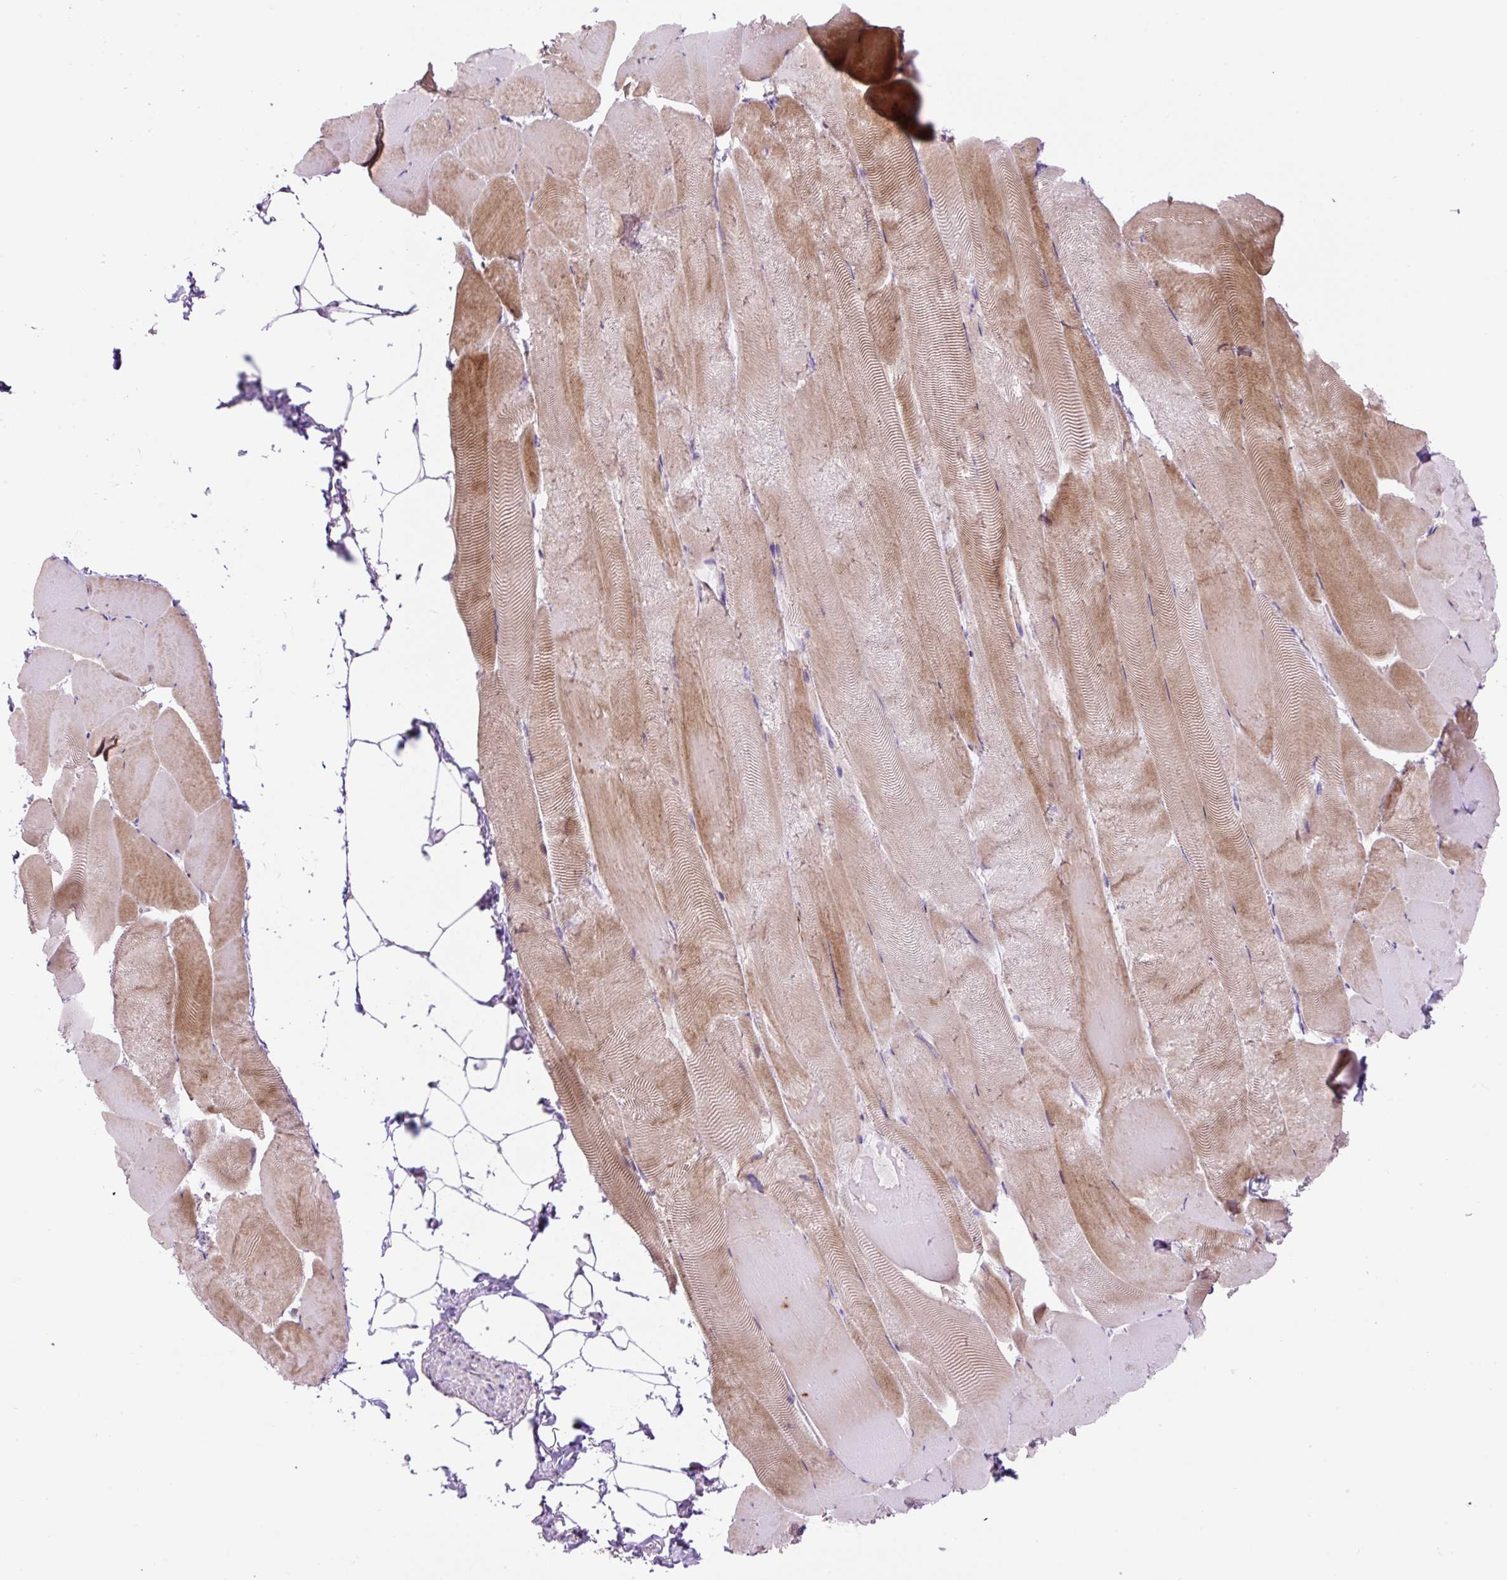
{"staining": {"intensity": "moderate", "quantity": ">75%", "location": "cytoplasmic/membranous"}, "tissue": "skeletal muscle", "cell_type": "Myocytes", "image_type": "normal", "snomed": [{"axis": "morphology", "description": "Normal tissue, NOS"}, {"axis": "topography", "description": "Skeletal muscle"}], "caption": "Immunohistochemistry (DAB) staining of unremarkable human skeletal muscle shows moderate cytoplasmic/membranous protein positivity in approximately >75% of myocytes.", "gene": "OGDHL", "patient": {"sex": "female", "age": 64}}